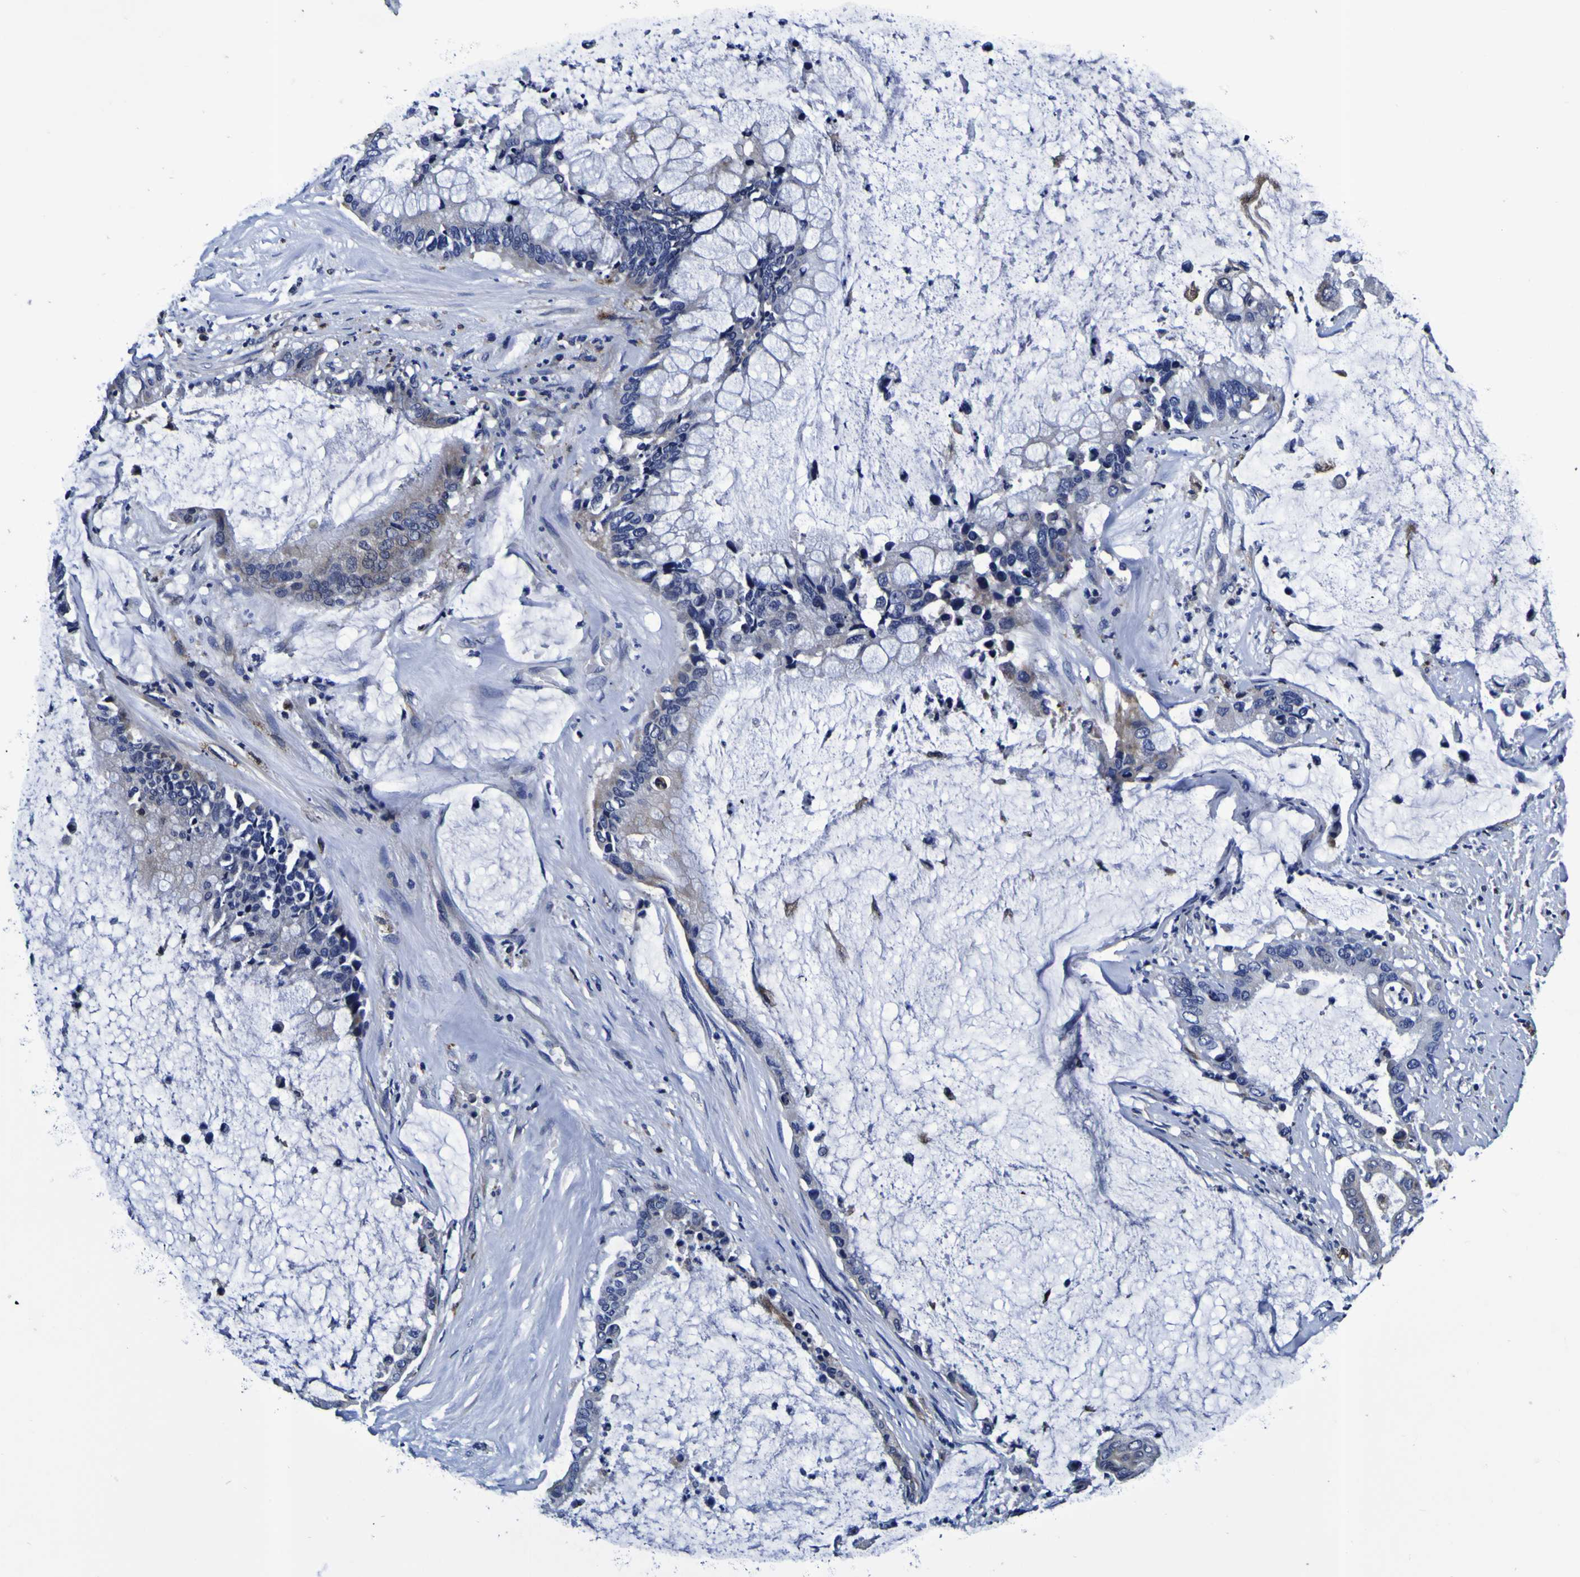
{"staining": {"intensity": "weak", "quantity": "<25%", "location": "cytoplasmic/membranous"}, "tissue": "pancreatic cancer", "cell_type": "Tumor cells", "image_type": "cancer", "snomed": [{"axis": "morphology", "description": "Adenocarcinoma, NOS"}, {"axis": "topography", "description": "Pancreas"}], "caption": "DAB immunohistochemical staining of human pancreatic cancer (adenocarcinoma) exhibits no significant staining in tumor cells. (DAB immunohistochemistry (IHC) with hematoxylin counter stain).", "gene": "GPX1", "patient": {"sex": "male", "age": 41}}